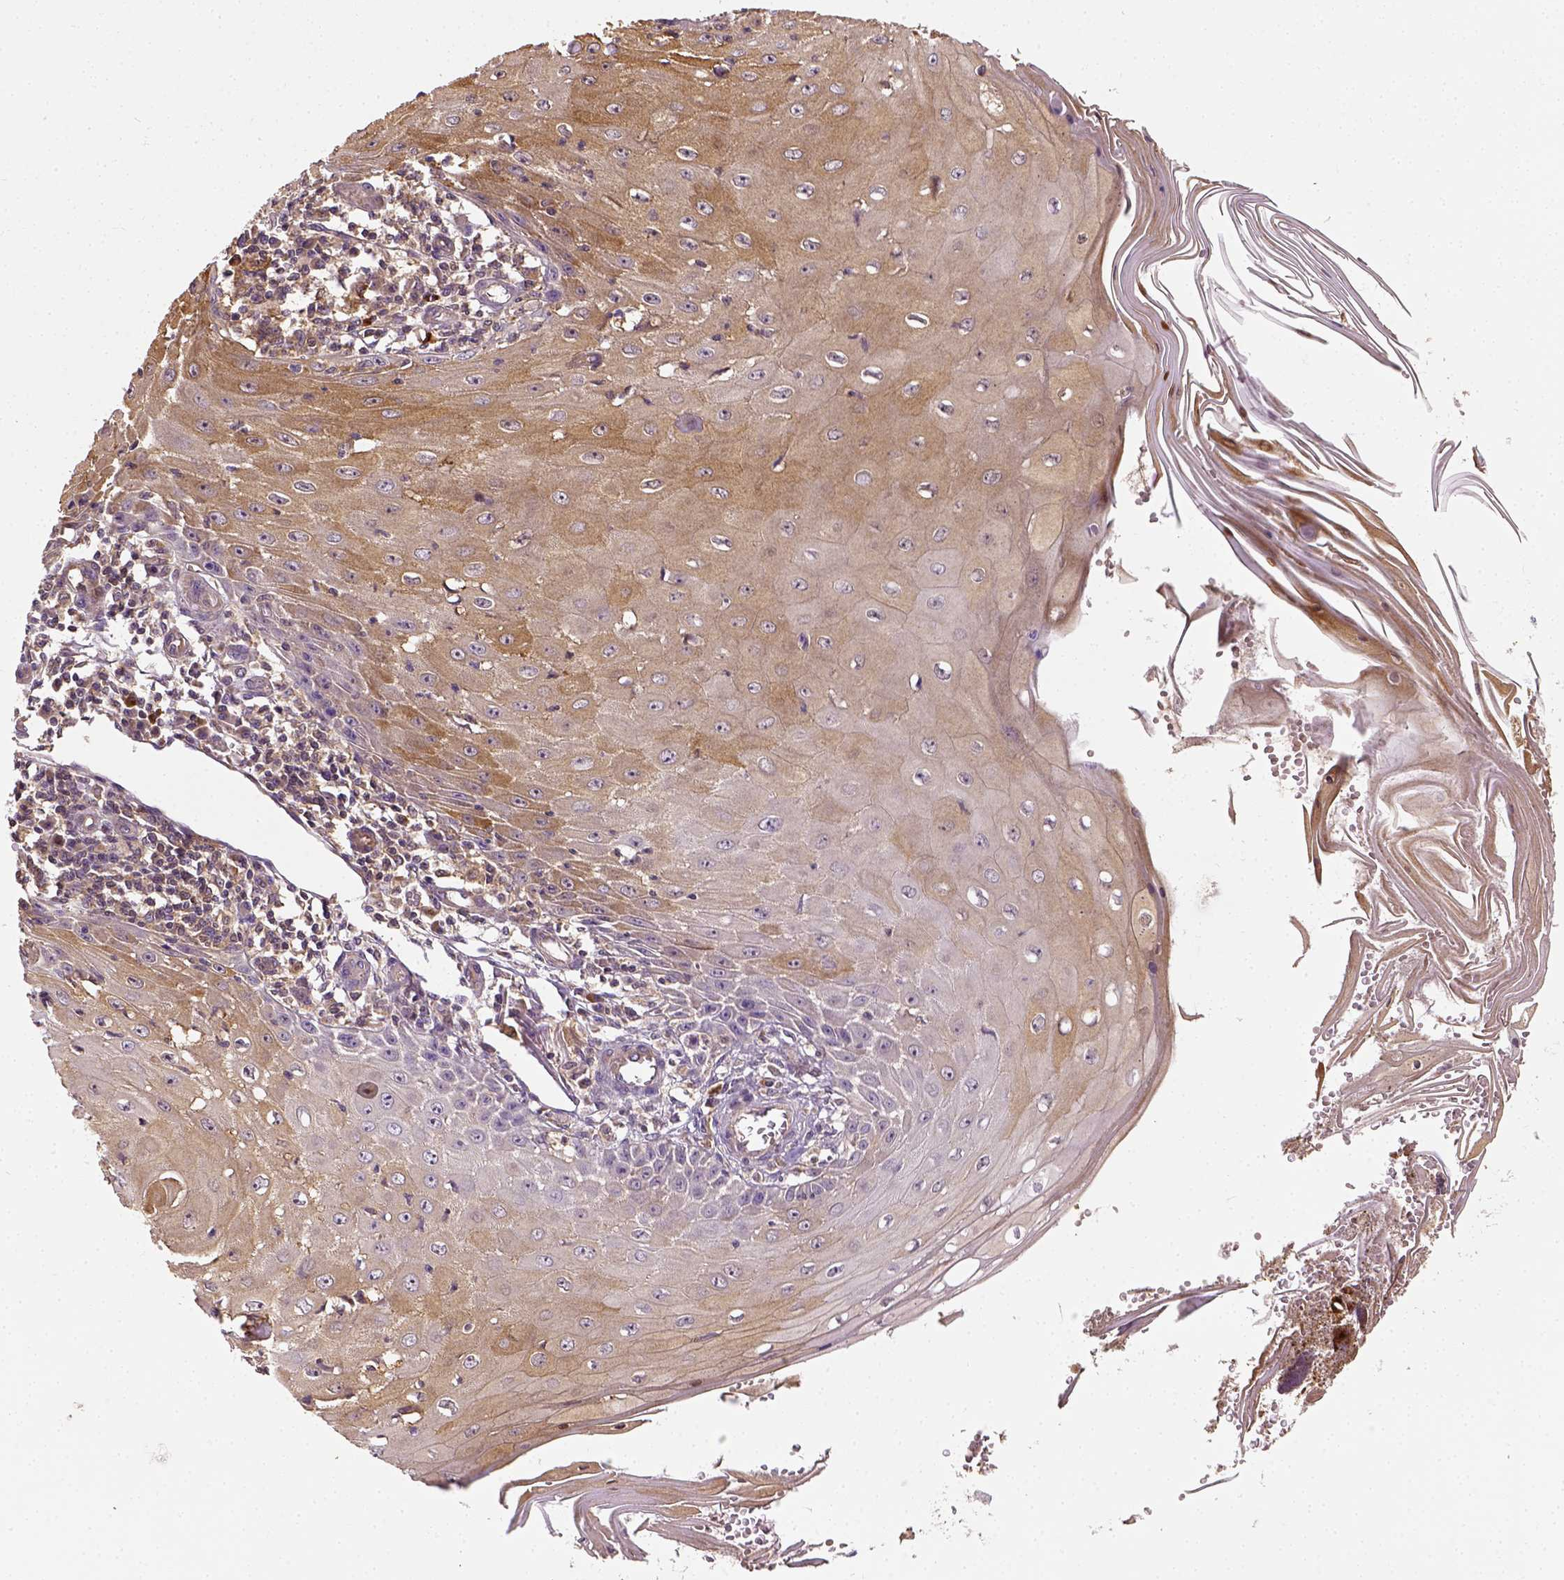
{"staining": {"intensity": "moderate", "quantity": ">75%", "location": "cytoplasmic/membranous"}, "tissue": "skin cancer", "cell_type": "Tumor cells", "image_type": "cancer", "snomed": [{"axis": "morphology", "description": "Squamous cell carcinoma, NOS"}, {"axis": "topography", "description": "Skin"}], "caption": "The micrograph shows immunohistochemical staining of squamous cell carcinoma (skin). There is moderate cytoplasmic/membranous positivity is seen in approximately >75% of tumor cells. The protein of interest is stained brown, and the nuclei are stained in blue (DAB IHC with brightfield microscopy, high magnification).", "gene": "MATK", "patient": {"sex": "female", "age": 73}}